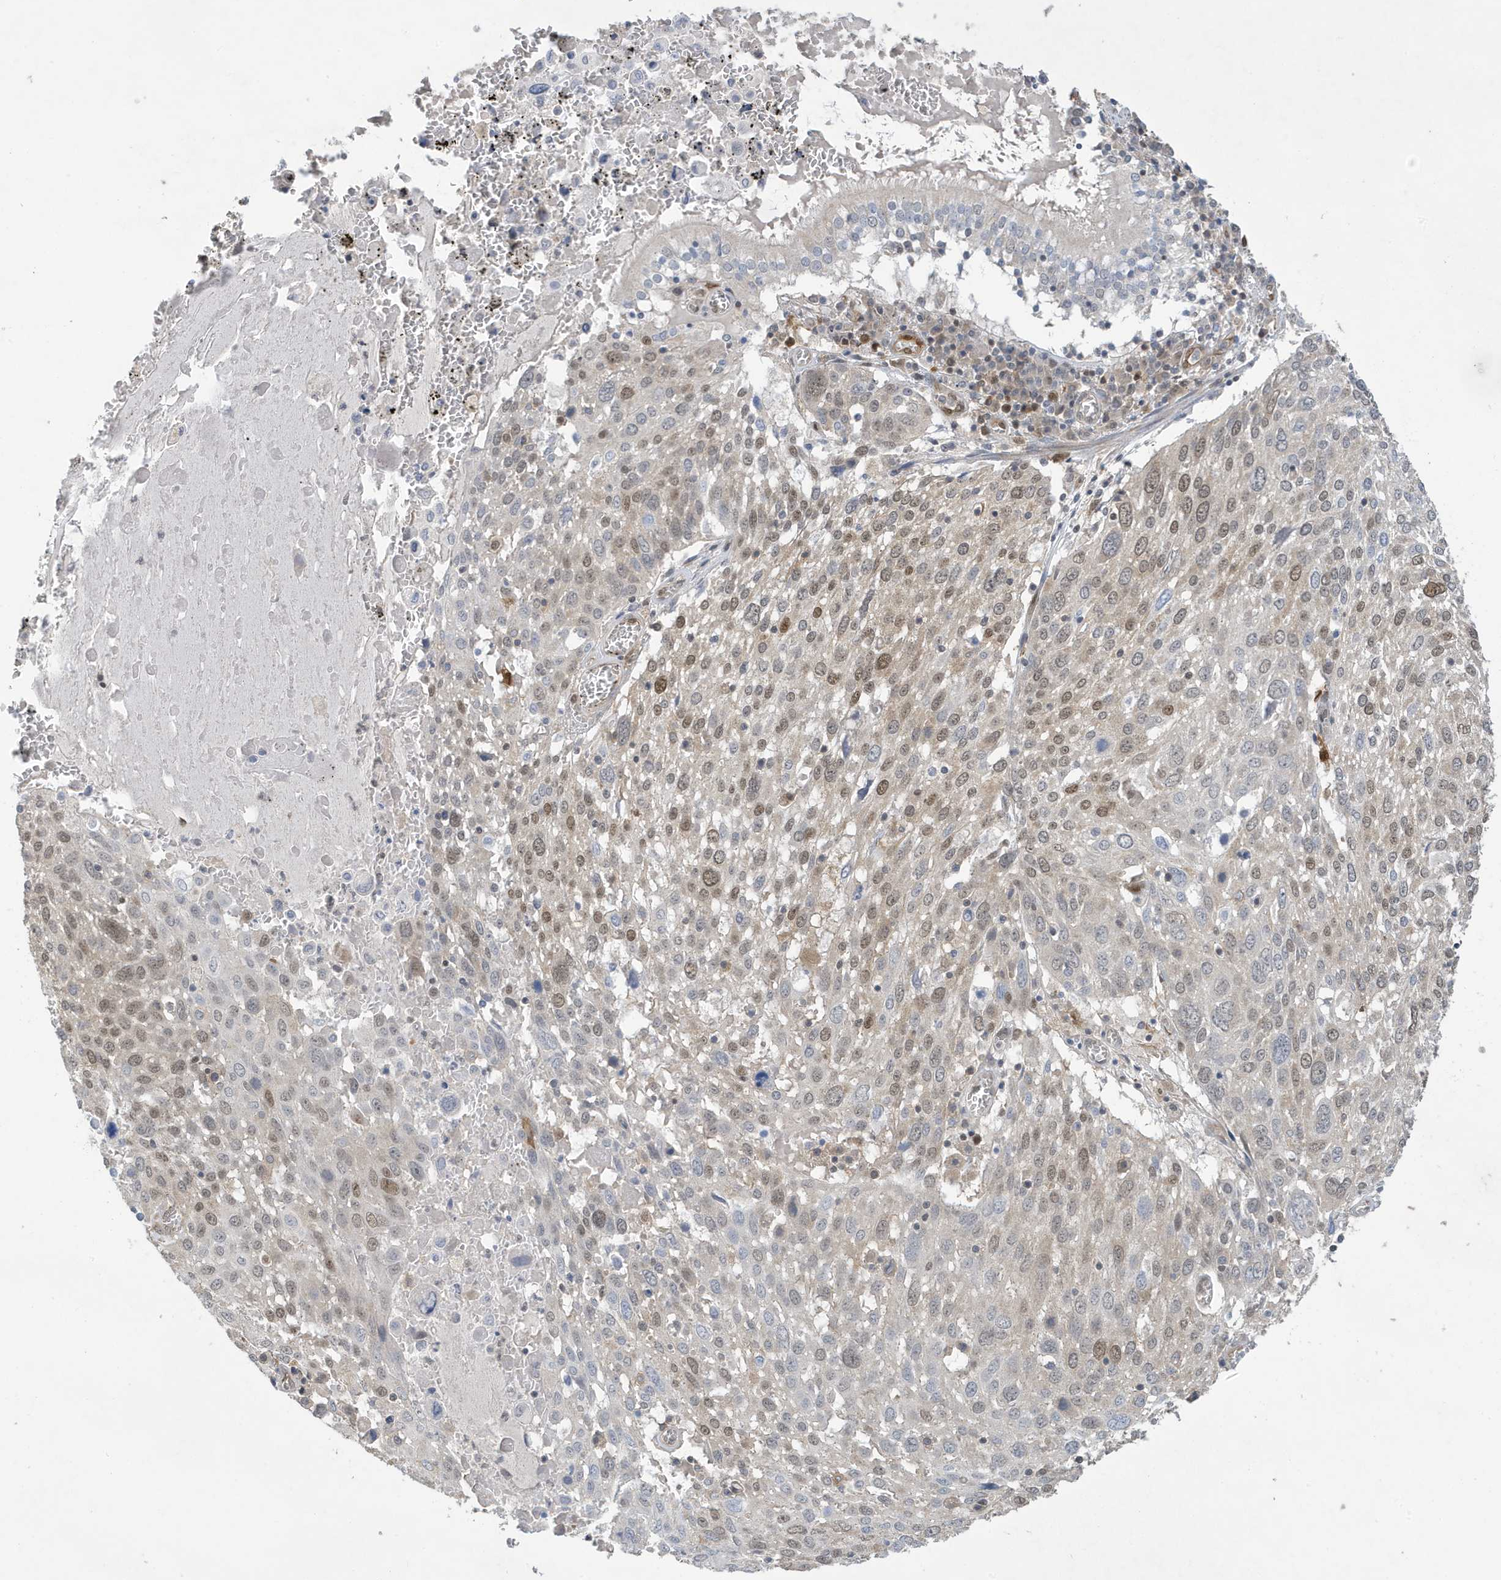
{"staining": {"intensity": "moderate", "quantity": "25%-75%", "location": "nuclear"}, "tissue": "lung cancer", "cell_type": "Tumor cells", "image_type": "cancer", "snomed": [{"axis": "morphology", "description": "Squamous cell carcinoma, NOS"}, {"axis": "topography", "description": "Lung"}], "caption": "This is an image of immunohistochemistry staining of lung cancer, which shows moderate positivity in the nuclear of tumor cells.", "gene": "NCOA7", "patient": {"sex": "male", "age": 65}}